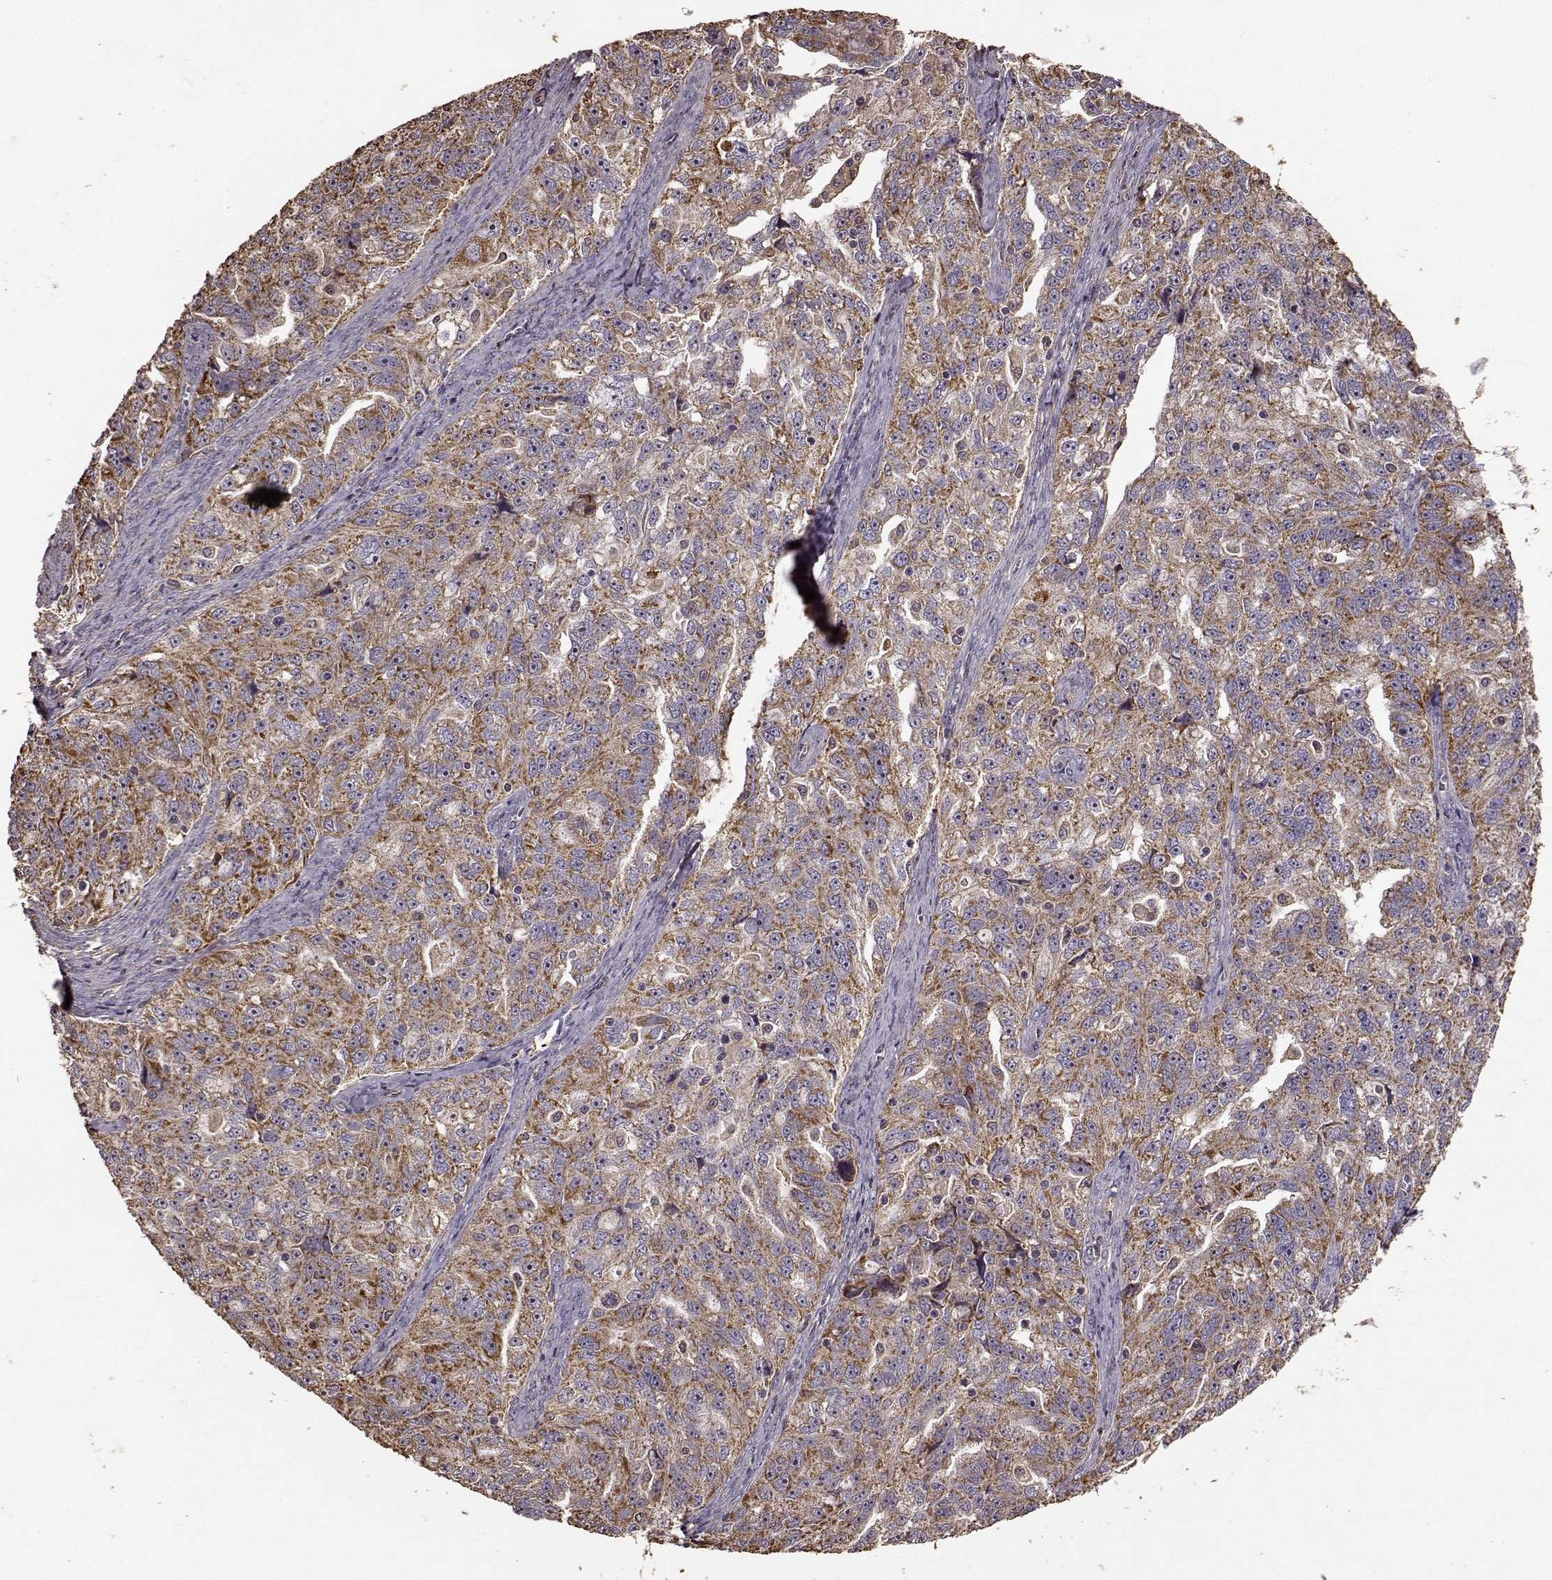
{"staining": {"intensity": "moderate", "quantity": ">75%", "location": "cytoplasmic/membranous"}, "tissue": "ovarian cancer", "cell_type": "Tumor cells", "image_type": "cancer", "snomed": [{"axis": "morphology", "description": "Cystadenocarcinoma, serous, NOS"}, {"axis": "topography", "description": "Ovary"}], "caption": "DAB (3,3'-diaminobenzidine) immunohistochemical staining of ovarian cancer (serous cystadenocarcinoma) shows moderate cytoplasmic/membranous protein staining in about >75% of tumor cells.", "gene": "PTGES2", "patient": {"sex": "female", "age": 51}}